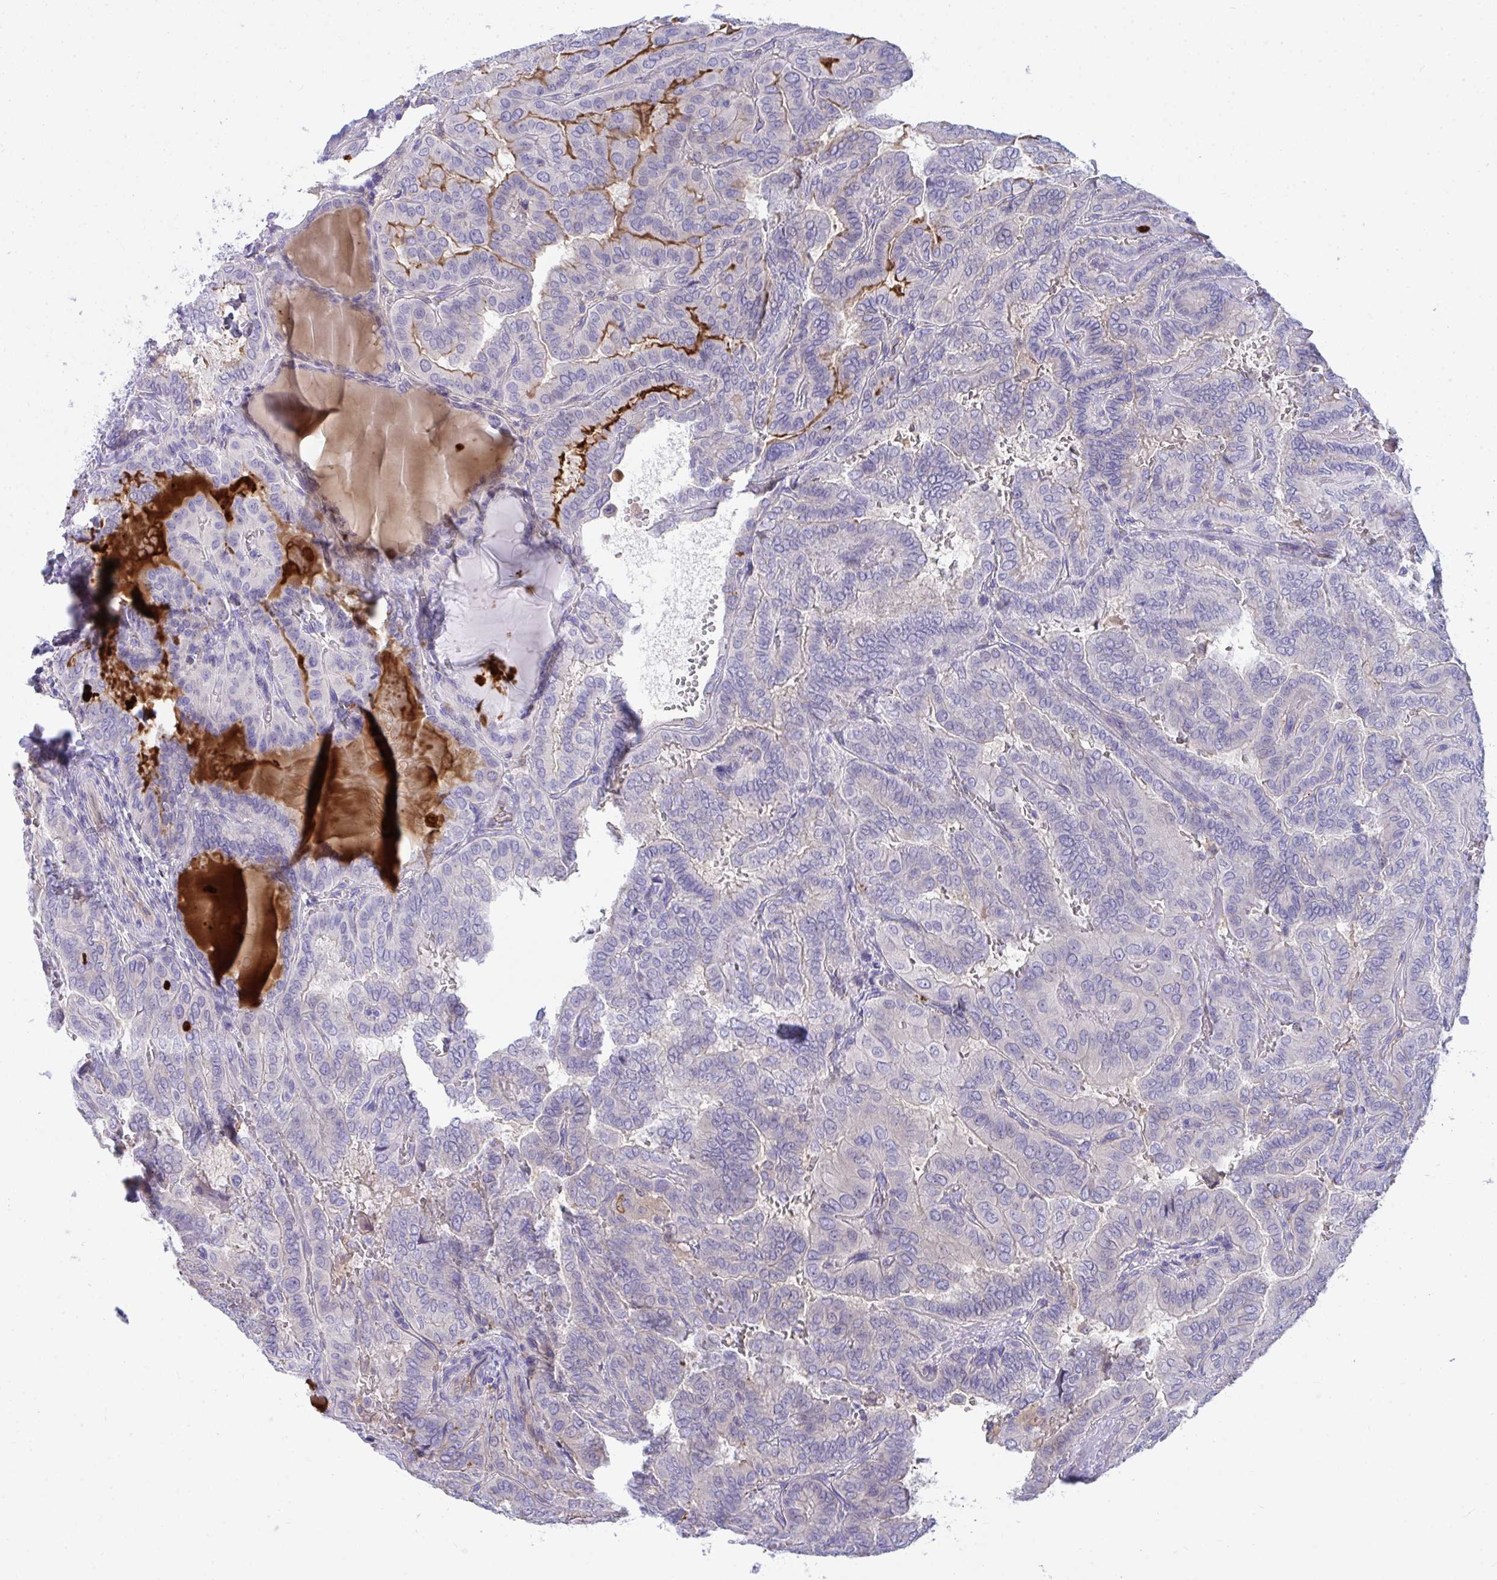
{"staining": {"intensity": "negative", "quantity": "none", "location": "none"}, "tissue": "thyroid cancer", "cell_type": "Tumor cells", "image_type": "cancer", "snomed": [{"axis": "morphology", "description": "Papillary adenocarcinoma, NOS"}, {"axis": "topography", "description": "Thyroid gland"}], "caption": "A photomicrograph of thyroid cancer stained for a protein displays no brown staining in tumor cells.", "gene": "CENPQ", "patient": {"sex": "female", "age": 46}}